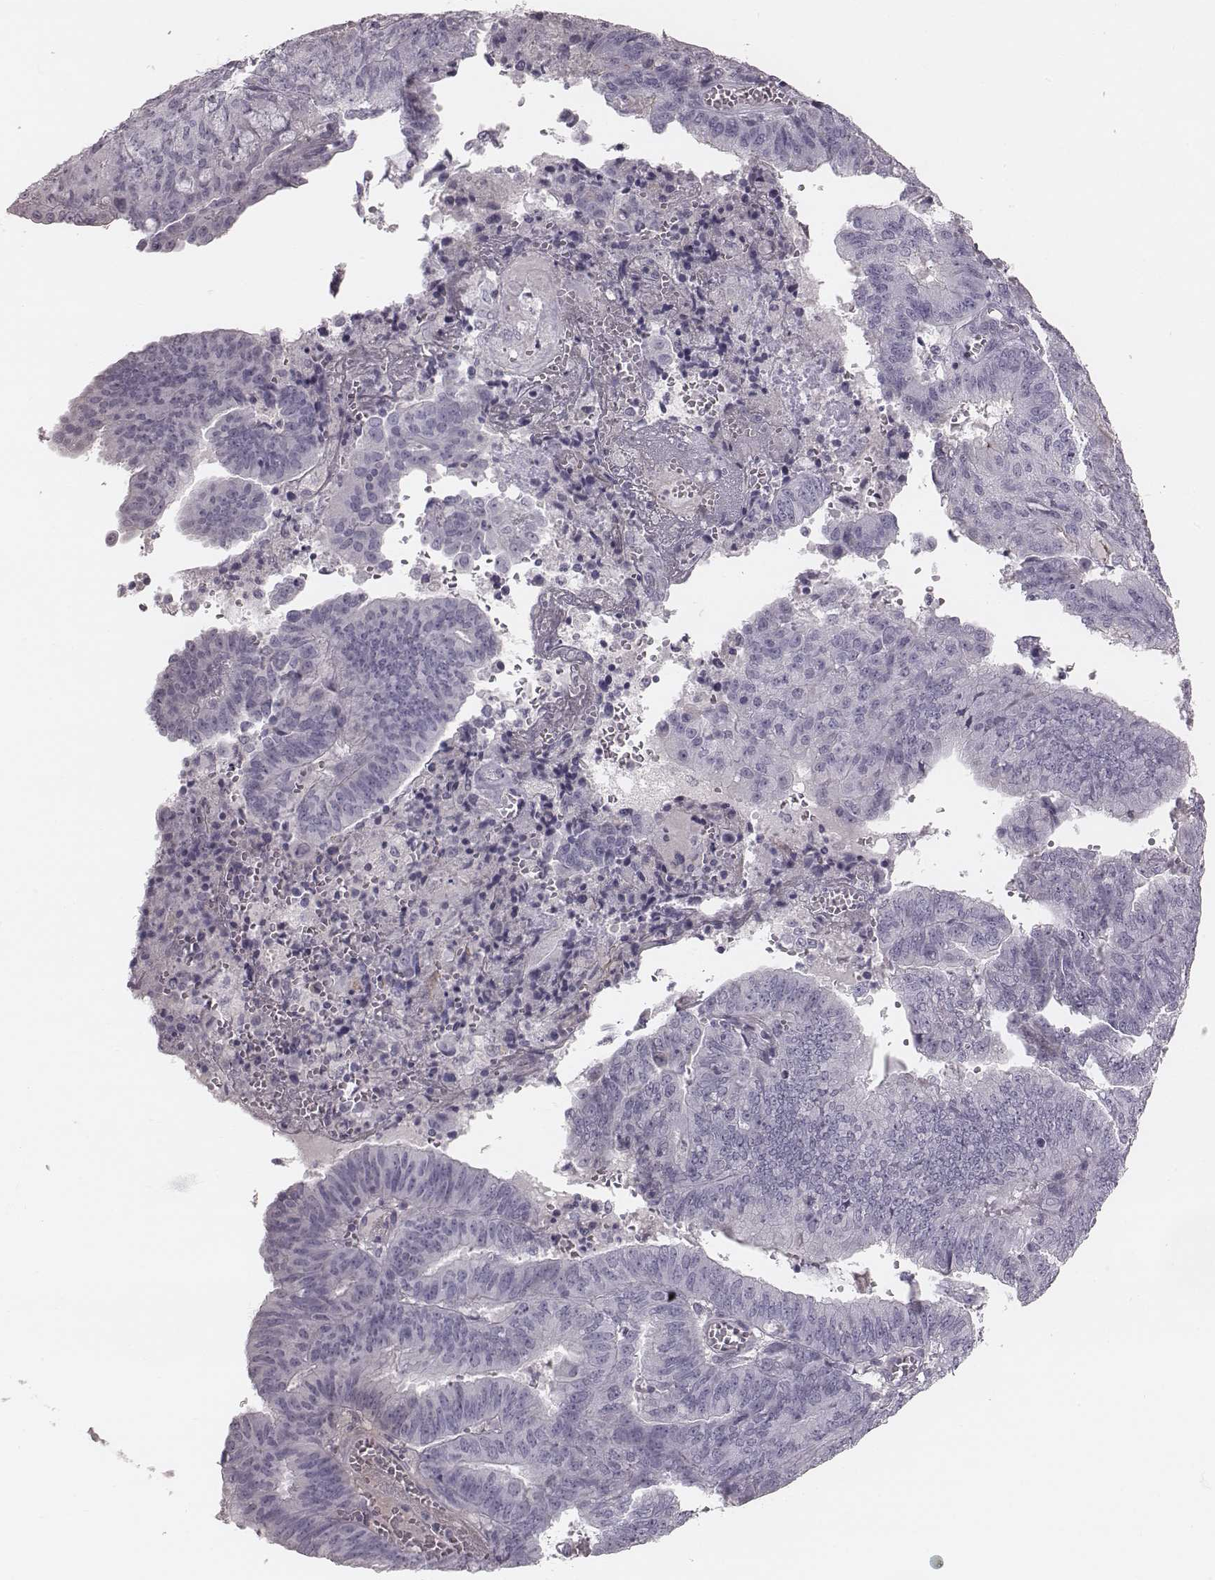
{"staining": {"intensity": "negative", "quantity": "none", "location": "none"}, "tissue": "endometrial cancer", "cell_type": "Tumor cells", "image_type": "cancer", "snomed": [{"axis": "morphology", "description": "Adenocarcinoma, NOS"}, {"axis": "topography", "description": "Endometrium"}], "caption": "This is an IHC image of endometrial cancer (adenocarcinoma). There is no staining in tumor cells.", "gene": "S100Z", "patient": {"sex": "female", "age": 82}}